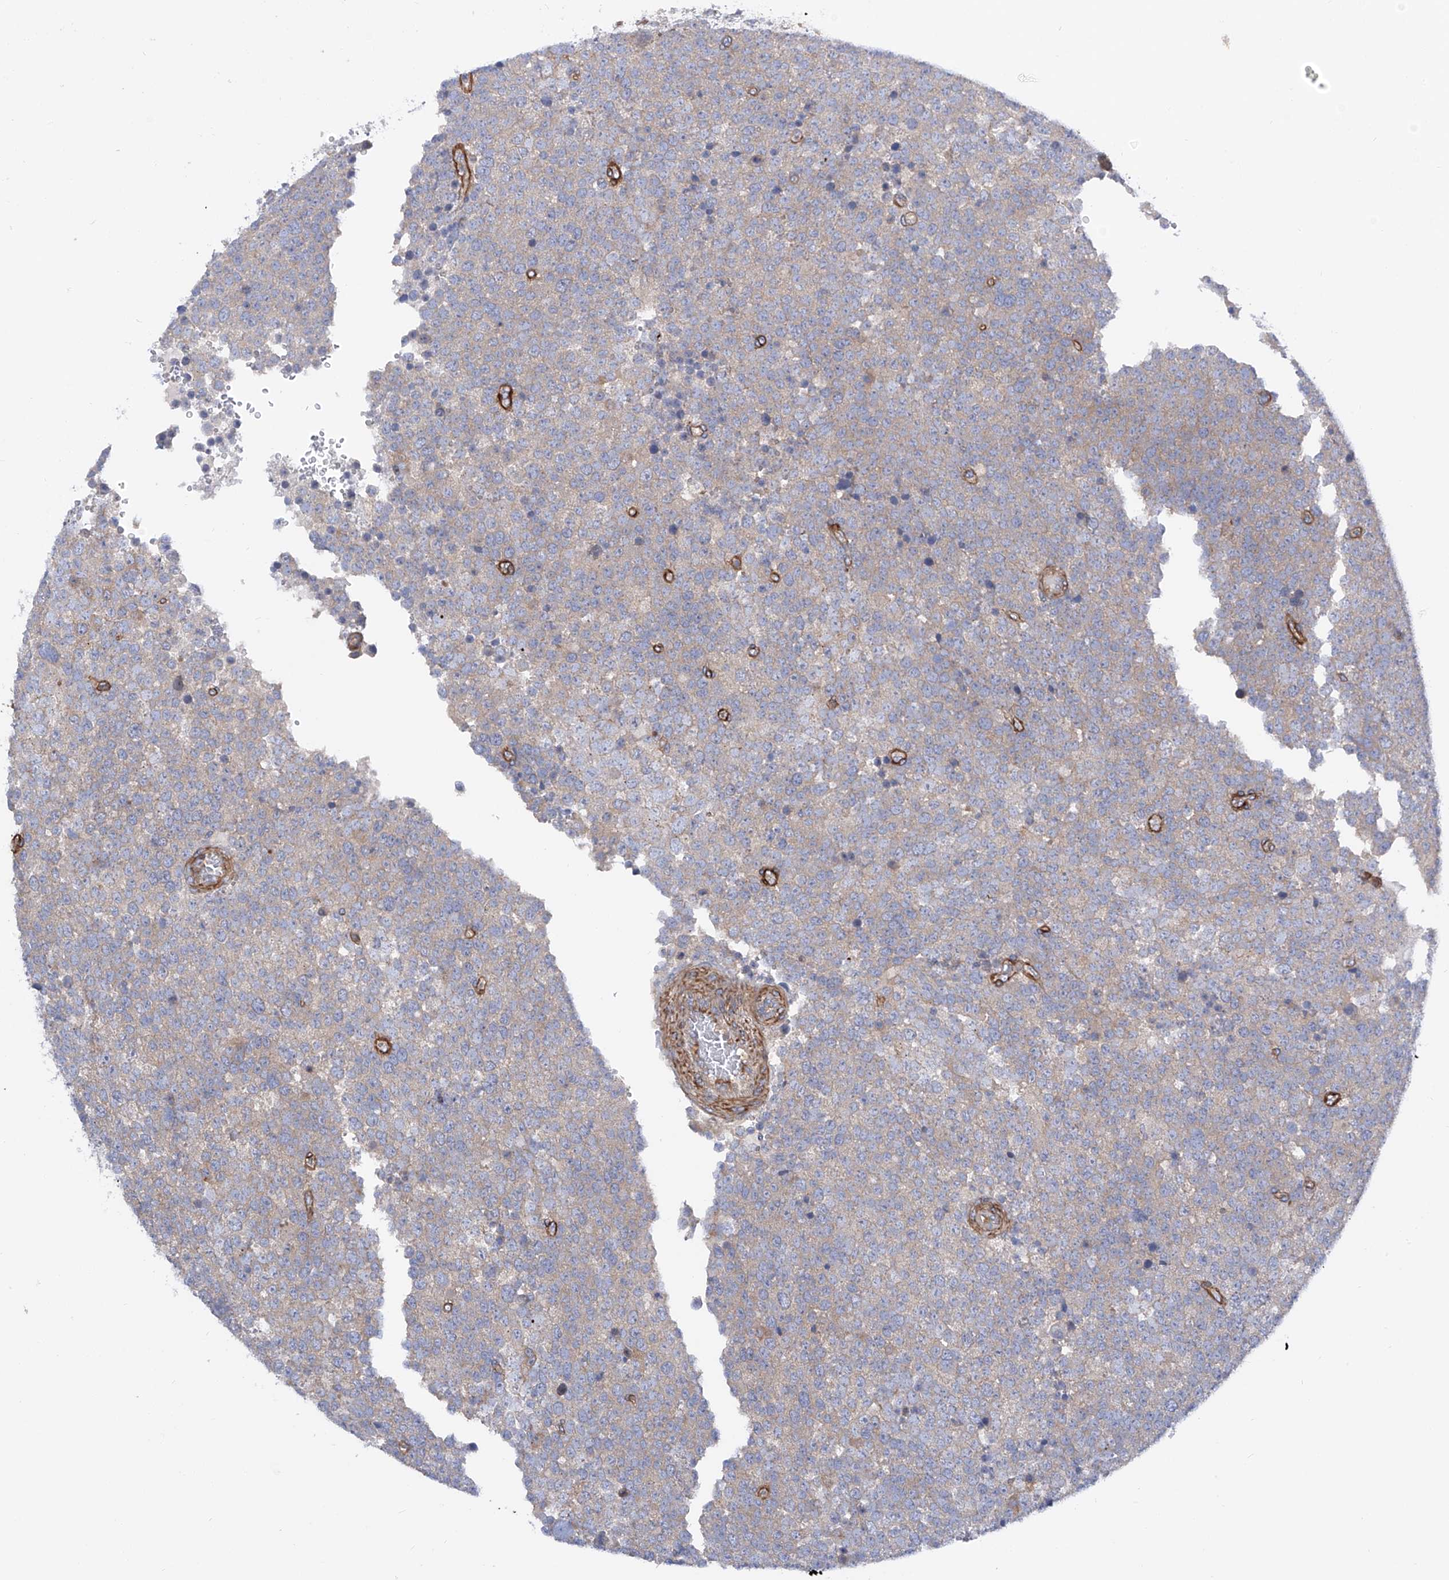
{"staining": {"intensity": "negative", "quantity": "none", "location": "none"}, "tissue": "testis cancer", "cell_type": "Tumor cells", "image_type": "cancer", "snomed": [{"axis": "morphology", "description": "Seminoma, NOS"}, {"axis": "topography", "description": "Testis"}], "caption": "Immunohistochemical staining of testis seminoma exhibits no significant positivity in tumor cells.", "gene": "LCA5", "patient": {"sex": "male", "age": 71}}